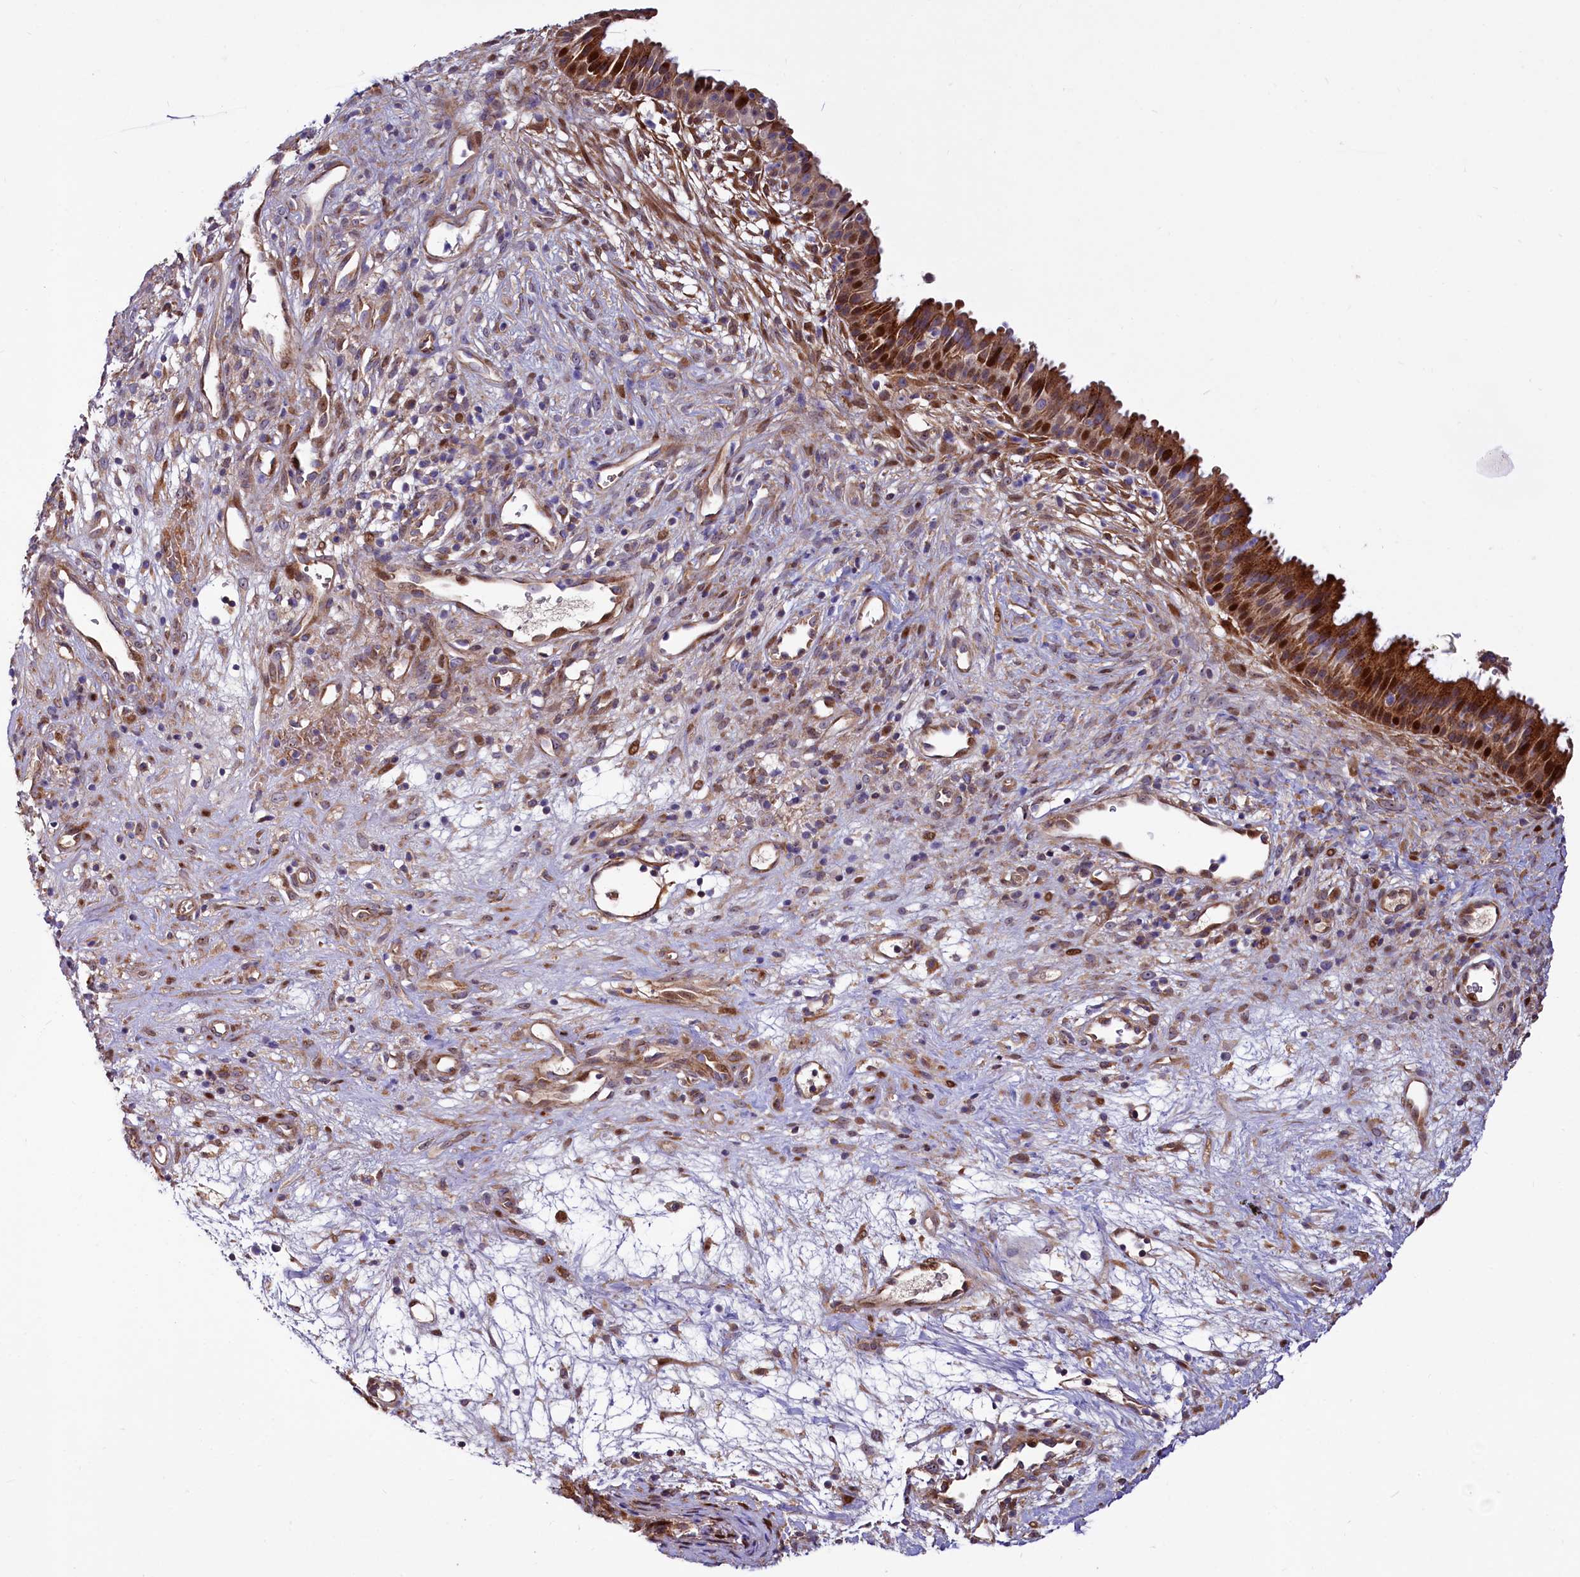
{"staining": {"intensity": "strong", "quantity": ">75%", "location": "cytoplasmic/membranous,nuclear"}, "tissue": "nasopharynx", "cell_type": "Respiratory epithelial cells", "image_type": "normal", "snomed": [{"axis": "morphology", "description": "Normal tissue, NOS"}, {"axis": "topography", "description": "Nasopharynx"}], "caption": "Immunohistochemistry (DAB) staining of normal human nasopharynx shows strong cytoplasmic/membranous,nuclear protein positivity in approximately >75% of respiratory epithelial cells.", "gene": "PDZRN3", "patient": {"sex": "male", "age": 22}}